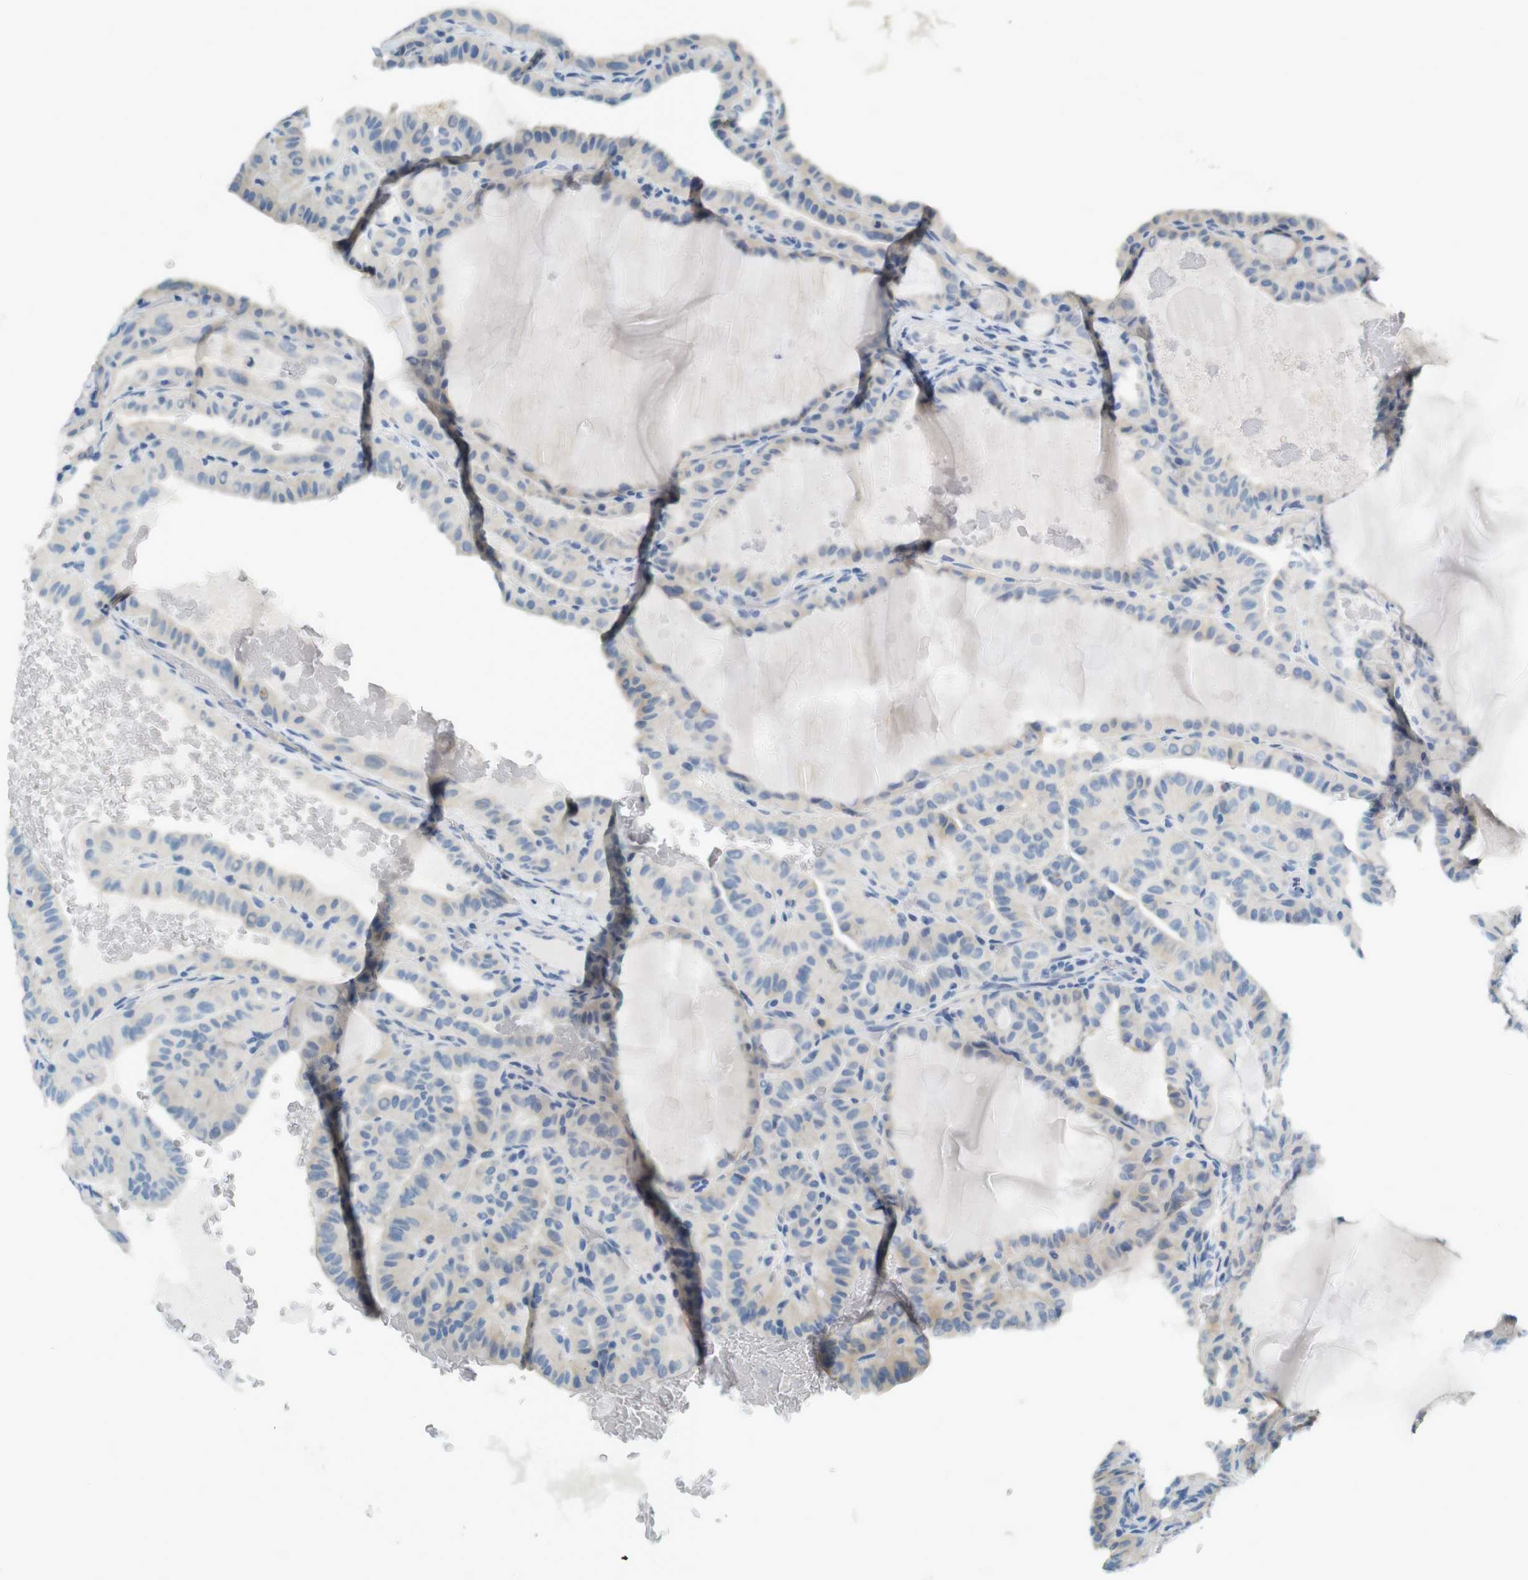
{"staining": {"intensity": "negative", "quantity": "none", "location": "none"}, "tissue": "thyroid cancer", "cell_type": "Tumor cells", "image_type": "cancer", "snomed": [{"axis": "morphology", "description": "Papillary adenocarcinoma, NOS"}, {"axis": "topography", "description": "Thyroid gland"}], "caption": "This is an immunohistochemistry photomicrograph of human thyroid cancer (papillary adenocarcinoma). There is no positivity in tumor cells.", "gene": "LRRK2", "patient": {"sex": "male", "age": 77}}